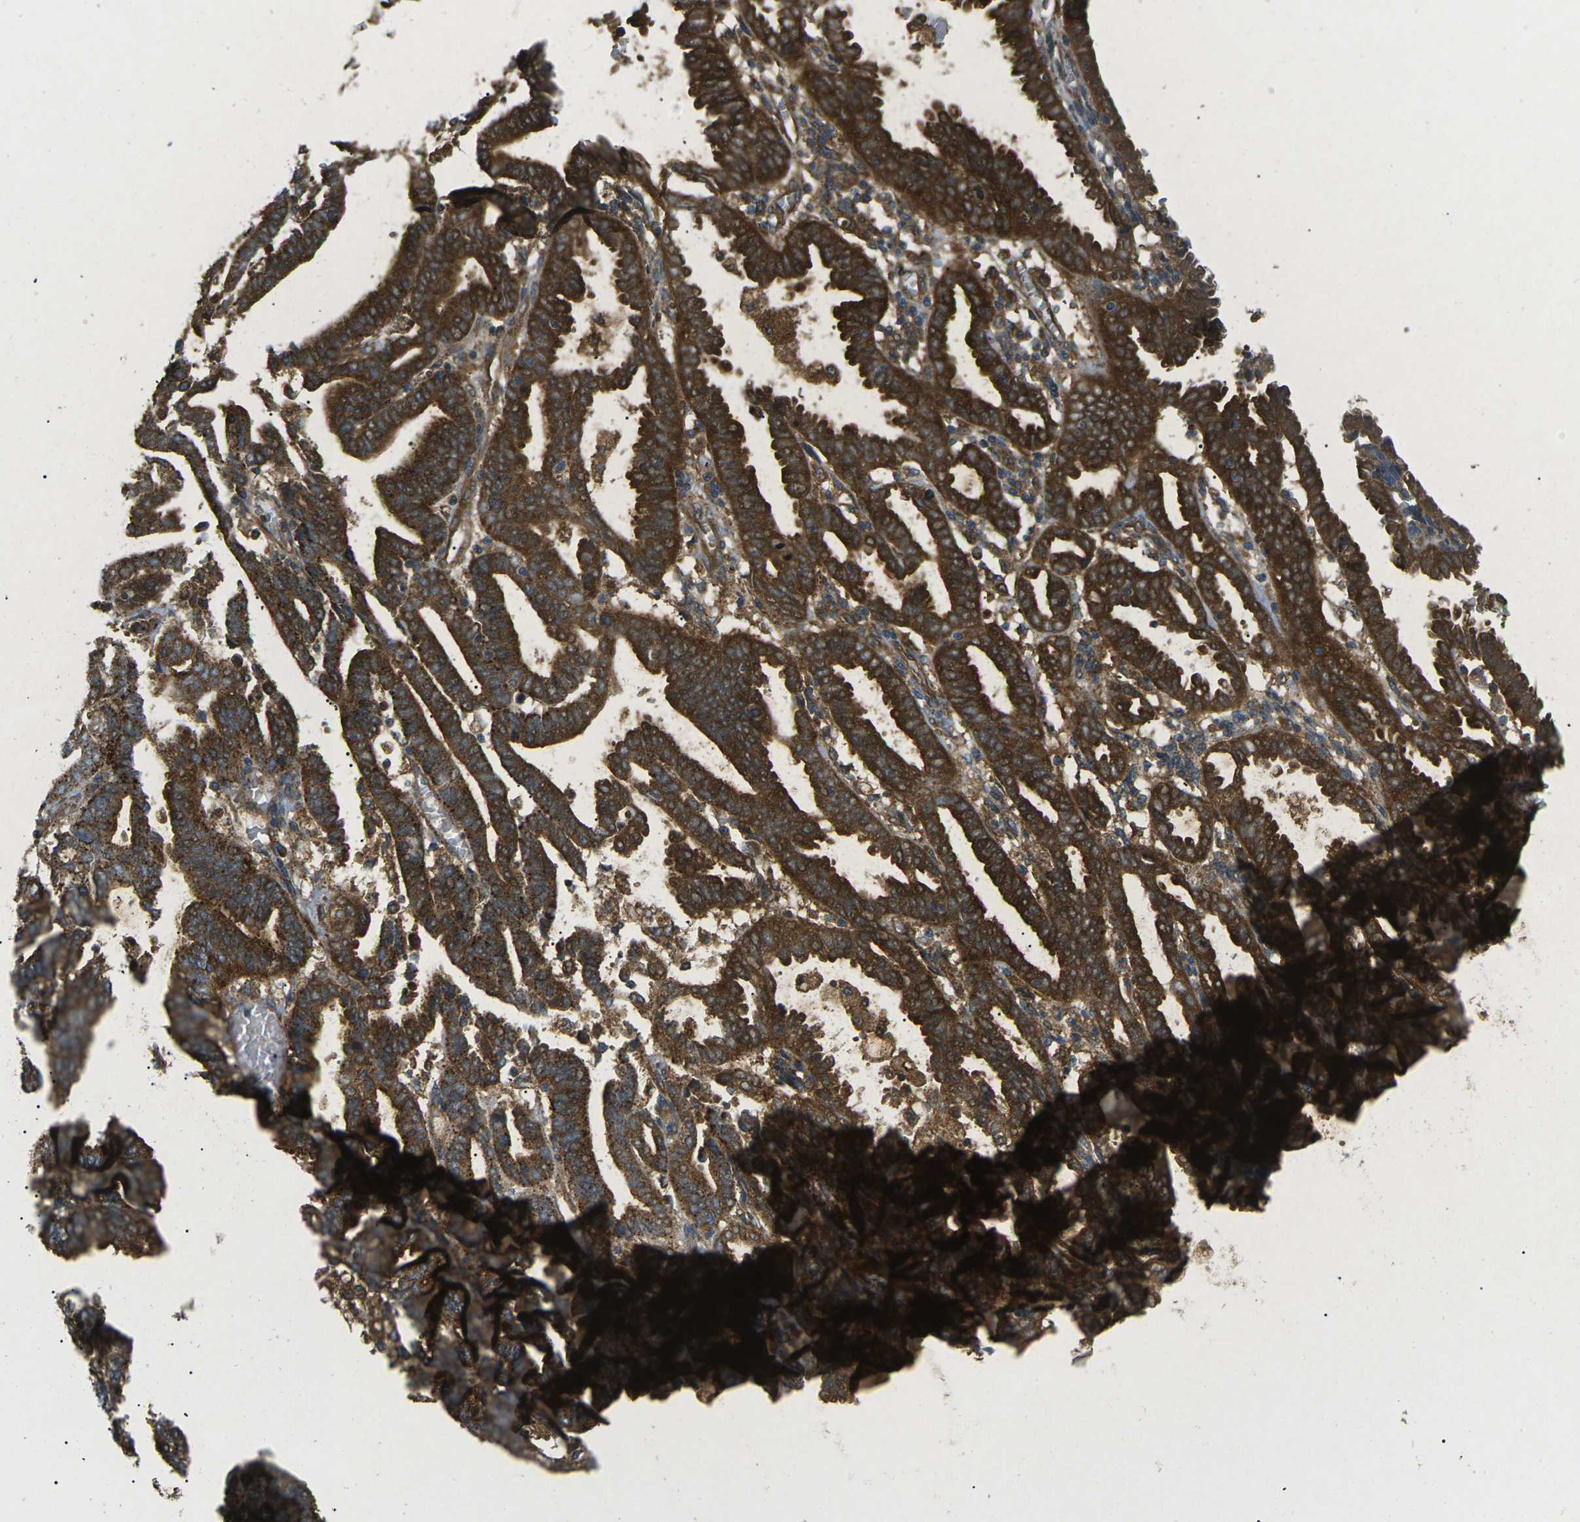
{"staining": {"intensity": "strong", "quantity": ">75%", "location": "cytoplasmic/membranous"}, "tissue": "endometrial cancer", "cell_type": "Tumor cells", "image_type": "cancer", "snomed": [{"axis": "morphology", "description": "Adenocarcinoma, NOS"}, {"axis": "topography", "description": "Uterus"}], "caption": "A brown stain shows strong cytoplasmic/membranous staining of a protein in endometrial cancer tumor cells. Using DAB (3,3'-diaminobenzidine) (brown) and hematoxylin (blue) stains, captured at high magnification using brightfield microscopy.", "gene": "CHMP3", "patient": {"sex": "female", "age": 83}}